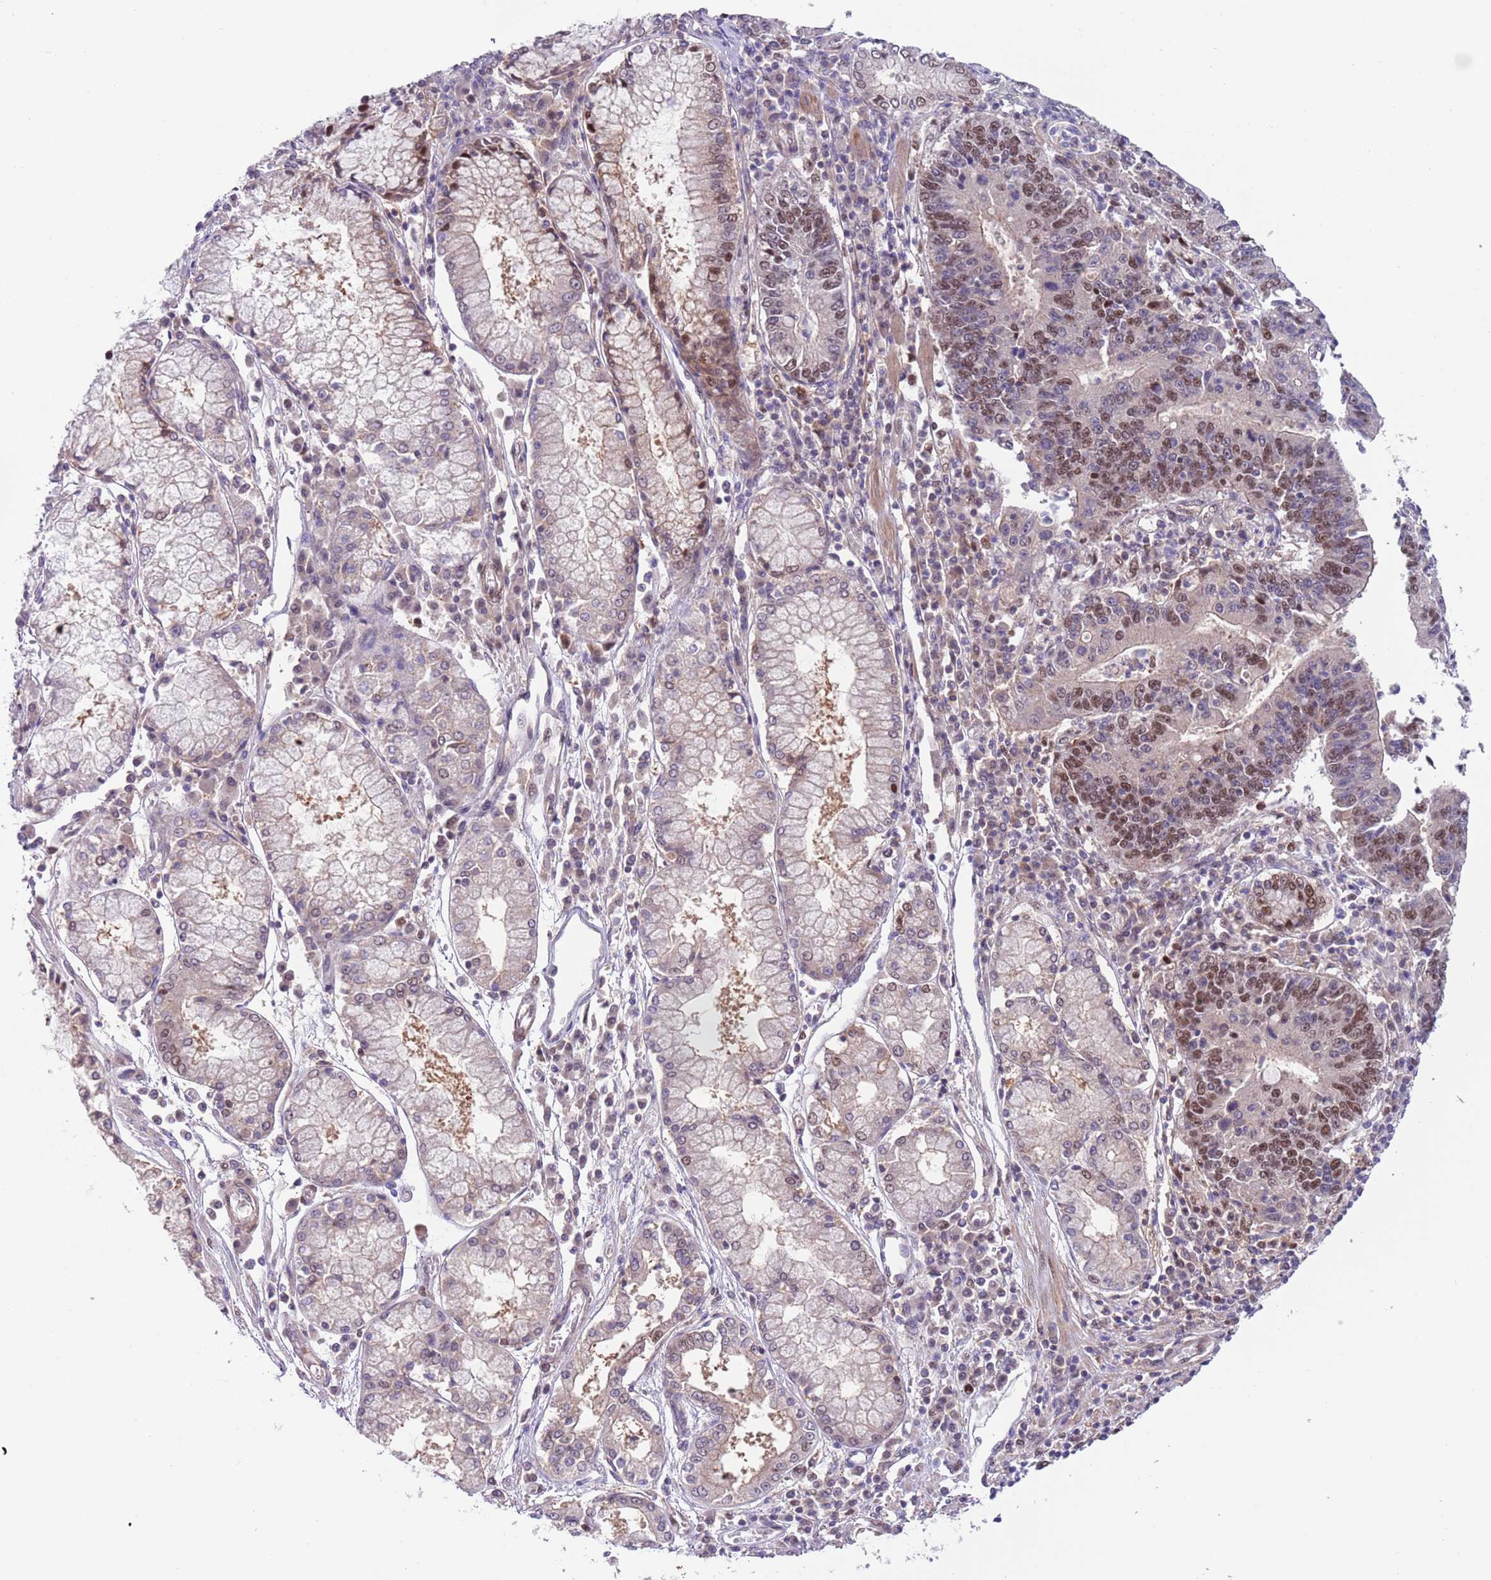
{"staining": {"intensity": "moderate", "quantity": ">75%", "location": "nuclear"}, "tissue": "stomach cancer", "cell_type": "Tumor cells", "image_type": "cancer", "snomed": [{"axis": "morphology", "description": "Adenocarcinoma, NOS"}, {"axis": "topography", "description": "Stomach"}], "caption": "Adenocarcinoma (stomach) stained for a protein (brown) displays moderate nuclear positive positivity in approximately >75% of tumor cells.", "gene": "RMND5B", "patient": {"sex": "male", "age": 59}}